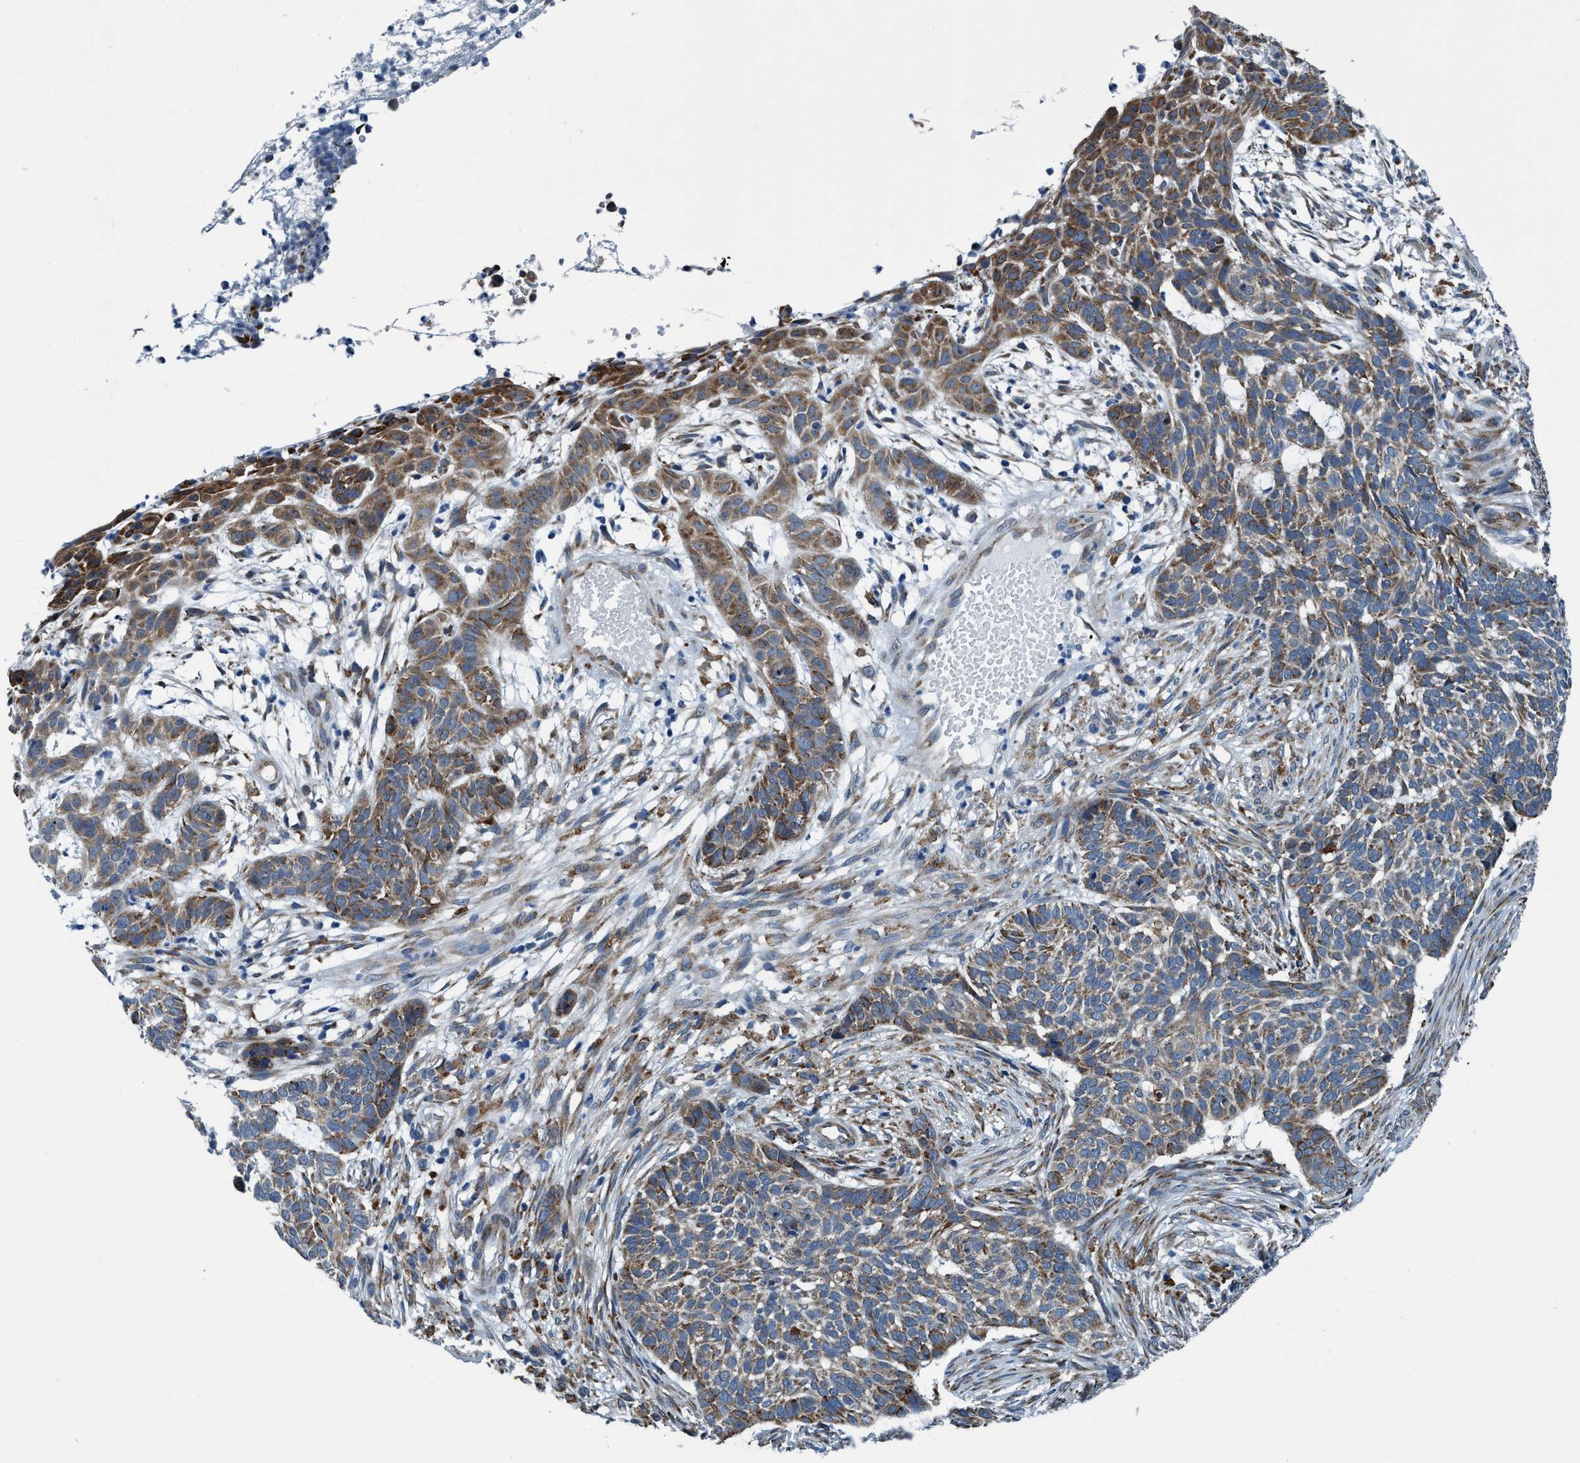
{"staining": {"intensity": "moderate", "quantity": ">75%", "location": "cytoplasmic/membranous"}, "tissue": "skin cancer", "cell_type": "Tumor cells", "image_type": "cancer", "snomed": [{"axis": "morphology", "description": "Basal cell carcinoma"}, {"axis": "topography", "description": "Skin"}], "caption": "Immunohistochemical staining of human skin cancer demonstrates medium levels of moderate cytoplasmic/membranous positivity in approximately >75% of tumor cells.", "gene": "ARMC9", "patient": {"sex": "male", "age": 85}}